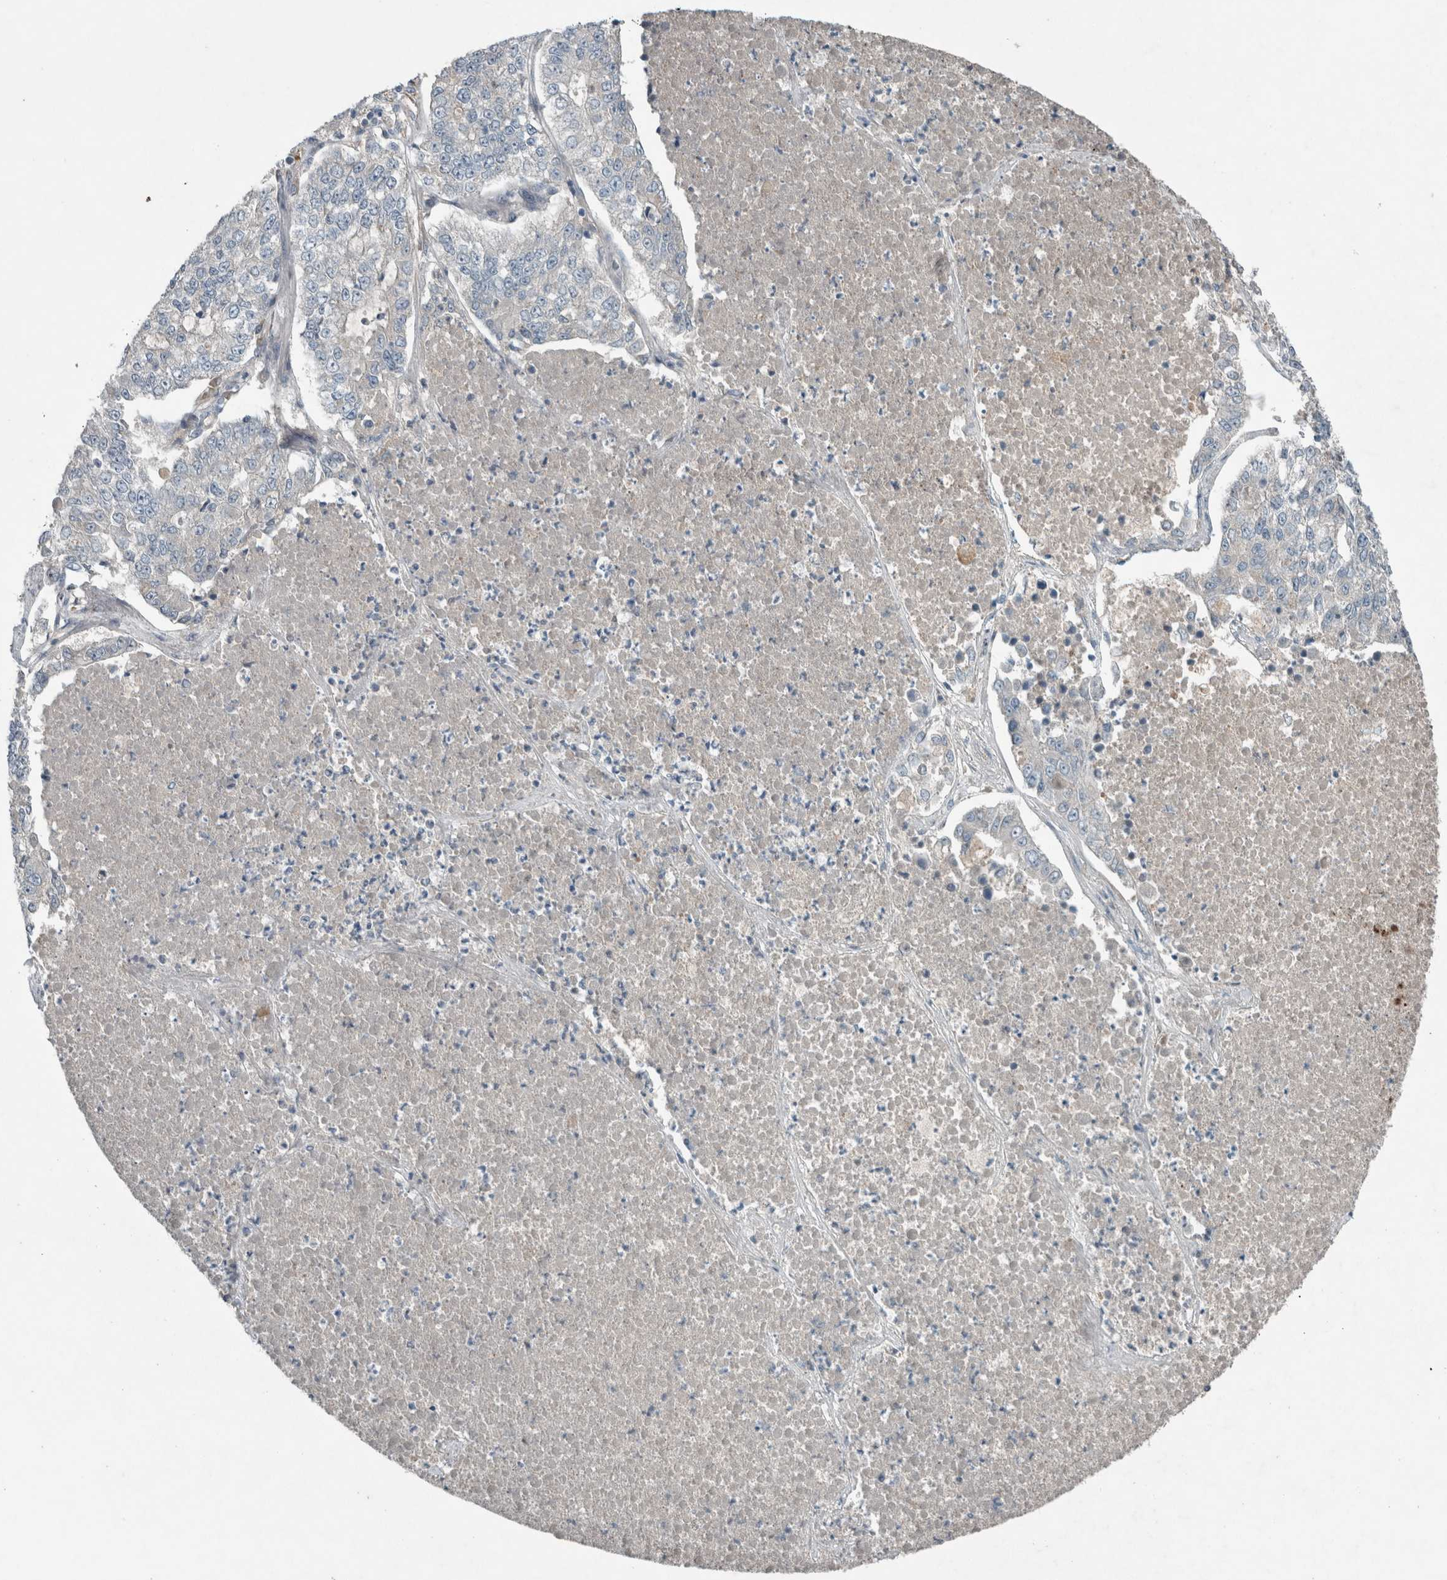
{"staining": {"intensity": "negative", "quantity": "none", "location": "none"}, "tissue": "lung cancer", "cell_type": "Tumor cells", "image_type": "cancer", "snomed": [{"axis": "morphology", "description": "Adenocarcinoma, NOS"}, {"axis": "topography", "description": "Lung"}], "caption": "Human lung cancer stained for a protein using immunohistochemistry shows no staining in tumor cells.", "gene": "RALGDS", "patient": {"sex": "male", "age": 49}}